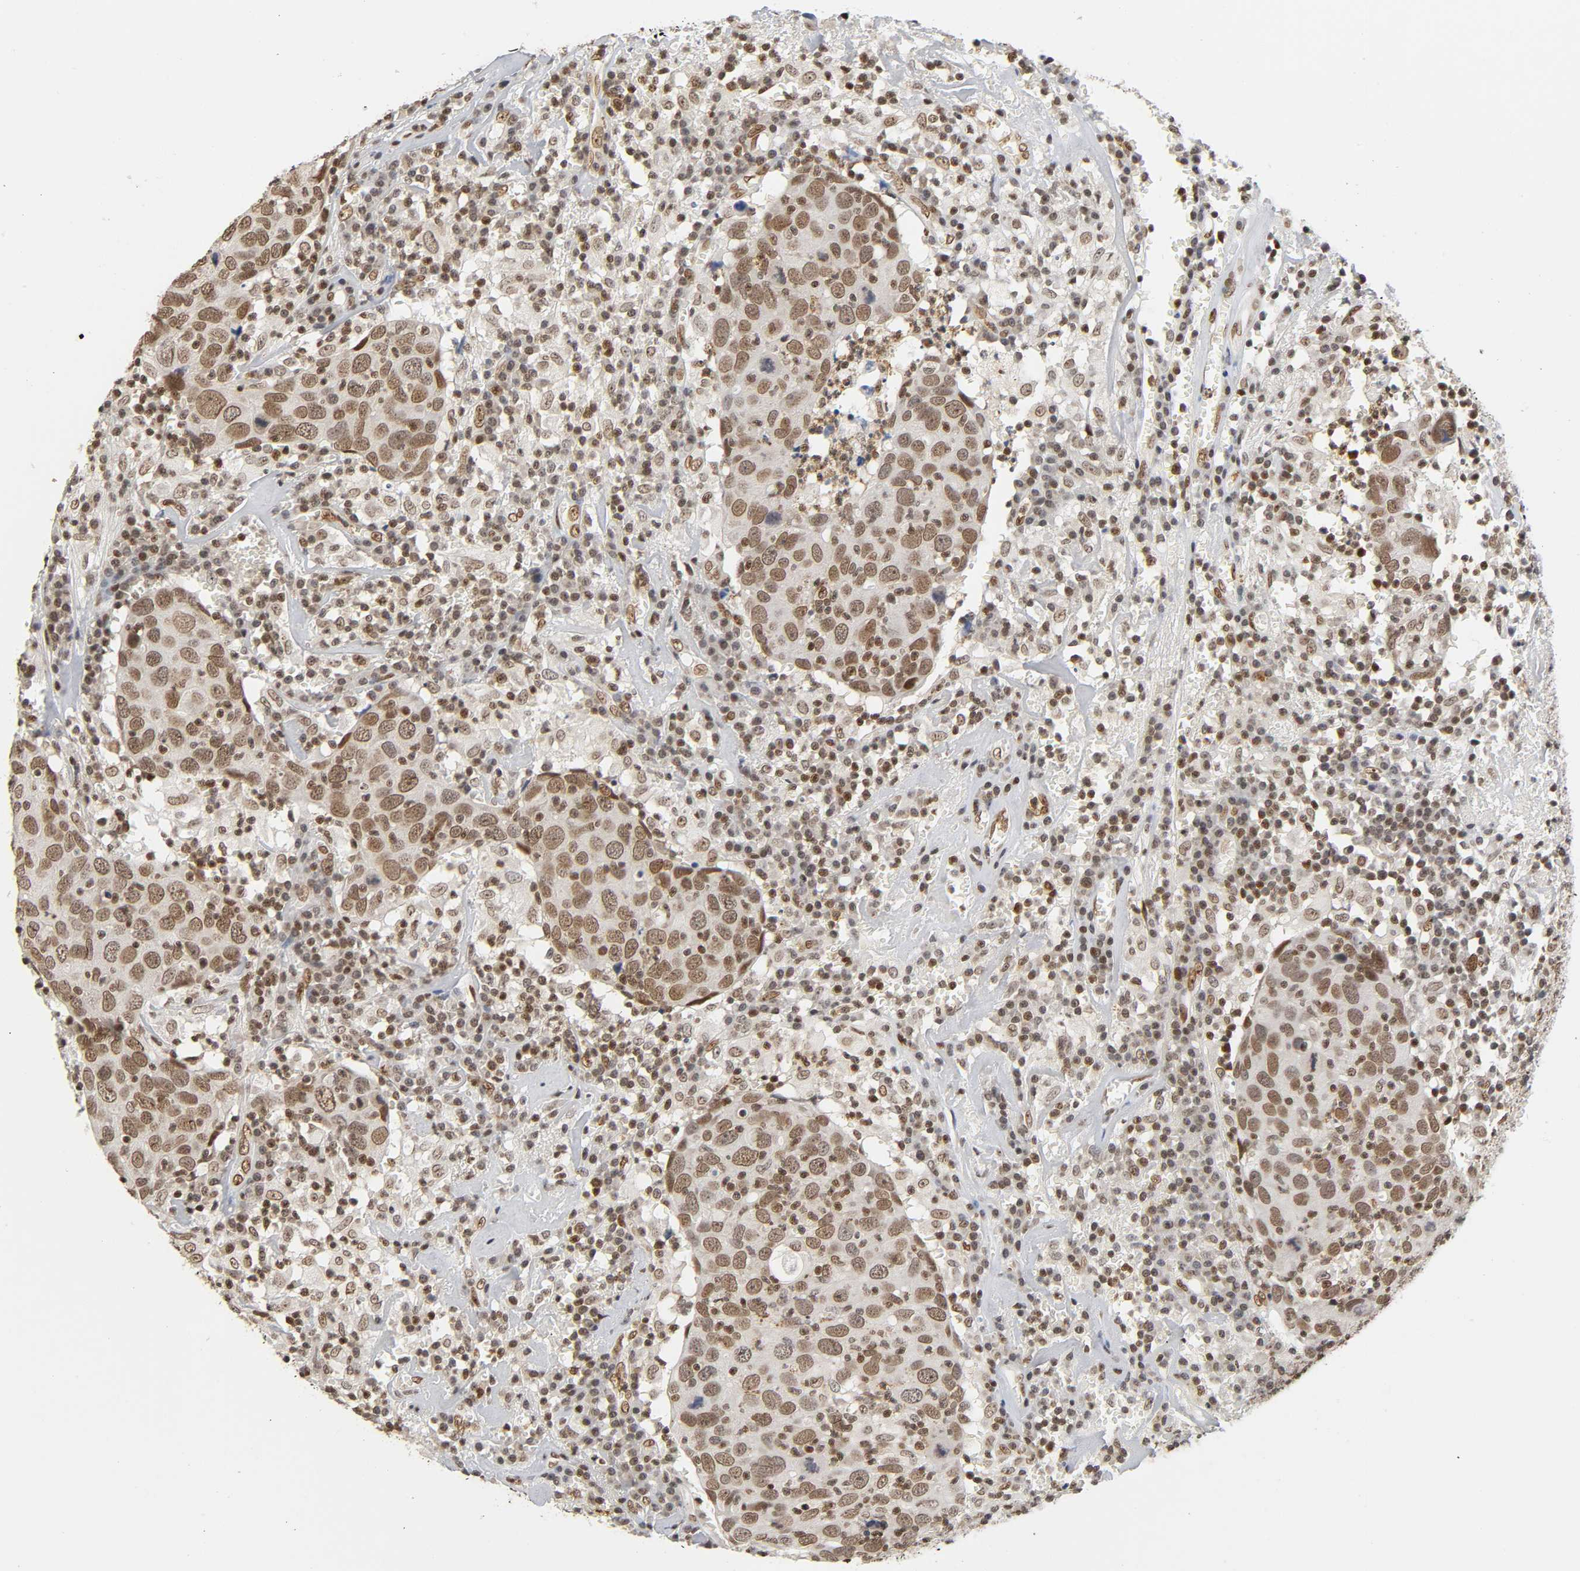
{"staining": {"intensity": "strong", "quantity": ">75%", "location": "nuclear"}, "tissue": "head and neck cancer", "cell_type": "Tumor cells", "image_type": "cancer", "snomed": [{"axis": "morphology", "description": "Adenocarcinoma, NOS"}, {"axis": "topography", "description": "Salivary gland"}, {"axis": "topography", "description": "Head-Neck"}], "caption": "An image of human head and neck cancer stained for a protein reveals strong nuclear brown staining in tumor cells. The protein of interest is shown in brown color, while the nuclei are stained blue.", "gene": "SUMO1", "patient": {"sex": "female", "age": 65}}